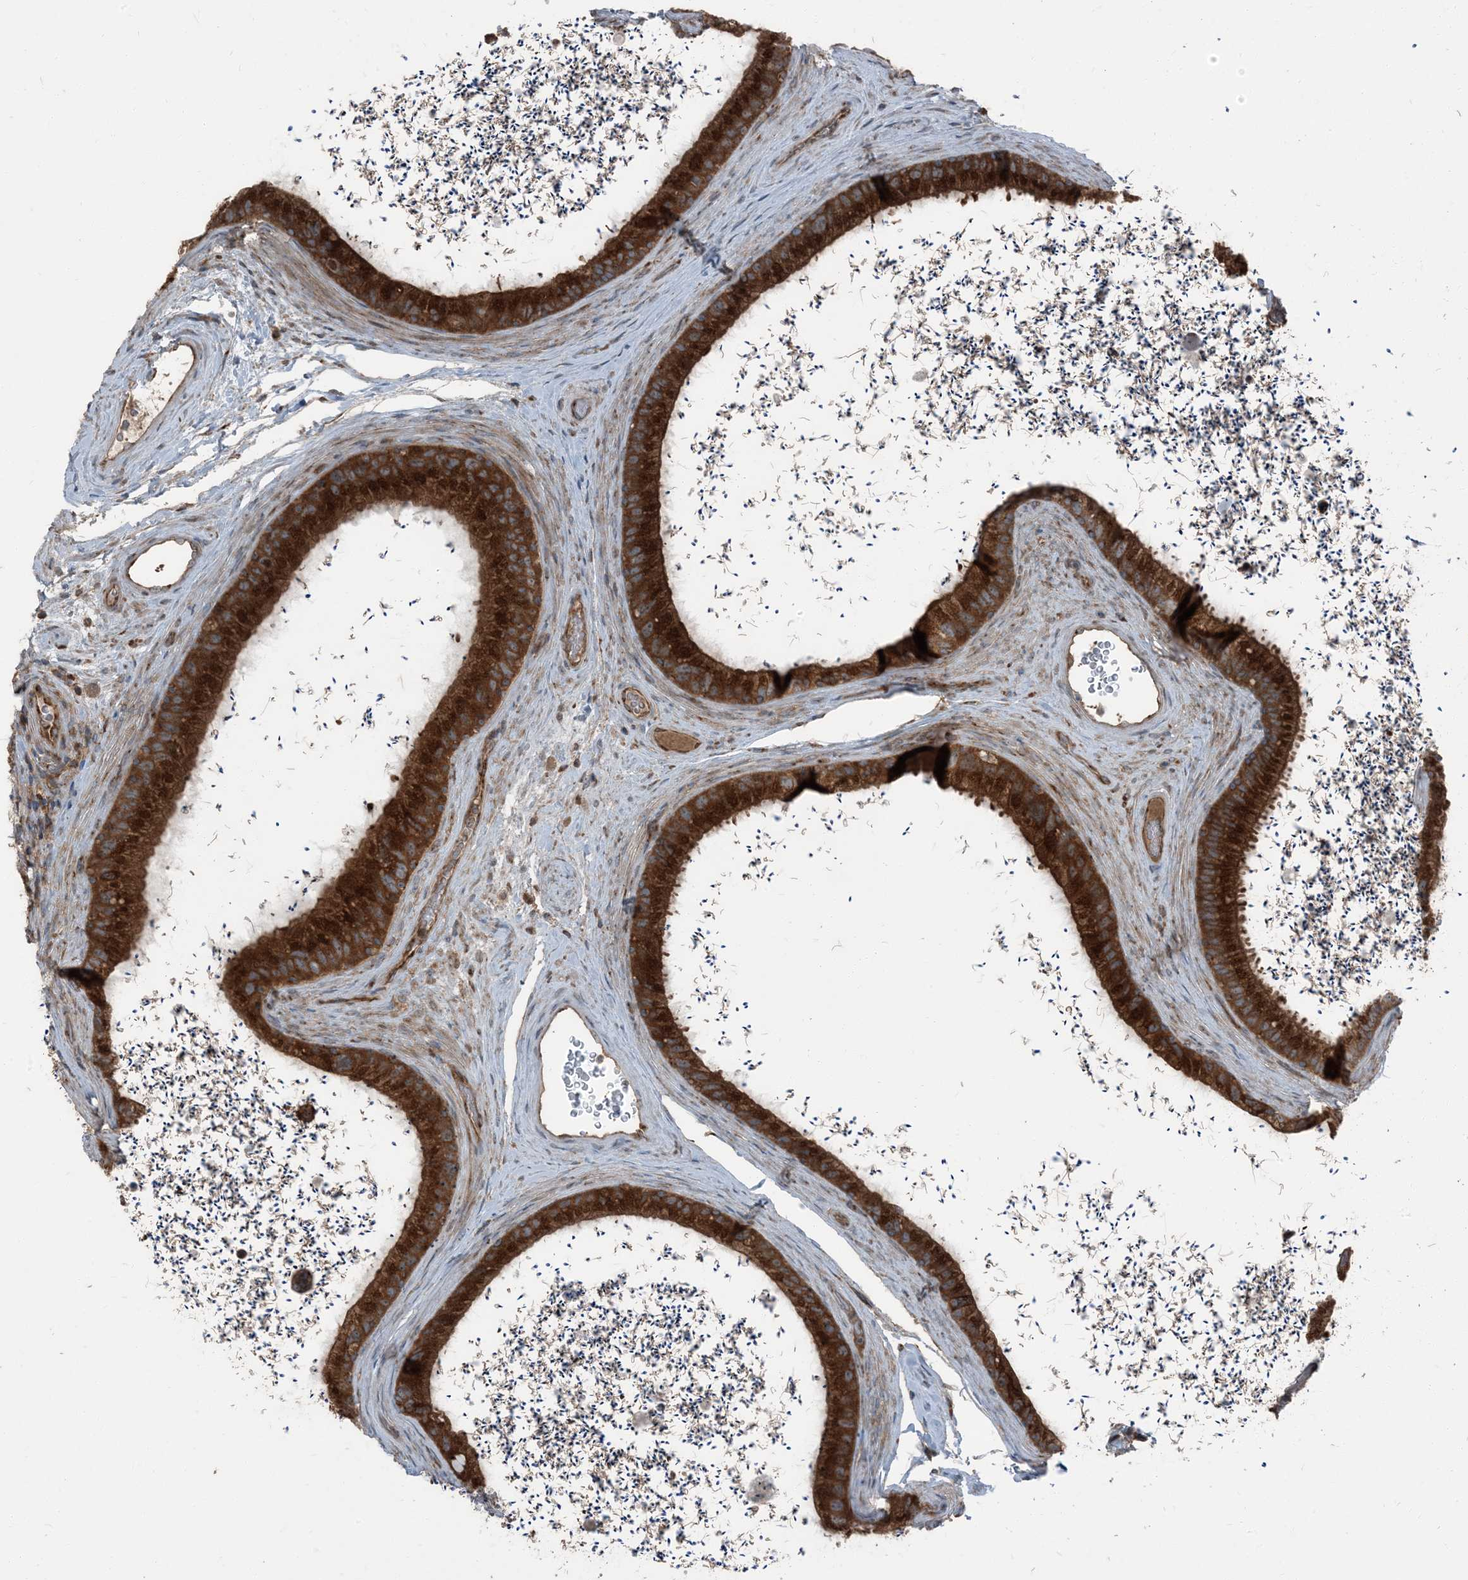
{"staining": {"intensity": "strong", "quantity": ">75%", "location": "cytoplasmic/membranous"}, "tissue": "epididymis", "cell_type": "Glandular cells", "image_type": "normal", "snomed": [{"axis": "morphology", "description": "Normal tissue, NOS"}, {"axis": "topography", "description": "Epididymis, spermatic cord, NOS"}], "caption": "Human epididymis stained with a brown dye reveals strong cytoplasmic/membranous positive positivity in approximately >75% of glandular cells.", "gene": "RAB3GAP1", "patient": {"sex": "male", "age": 50}}